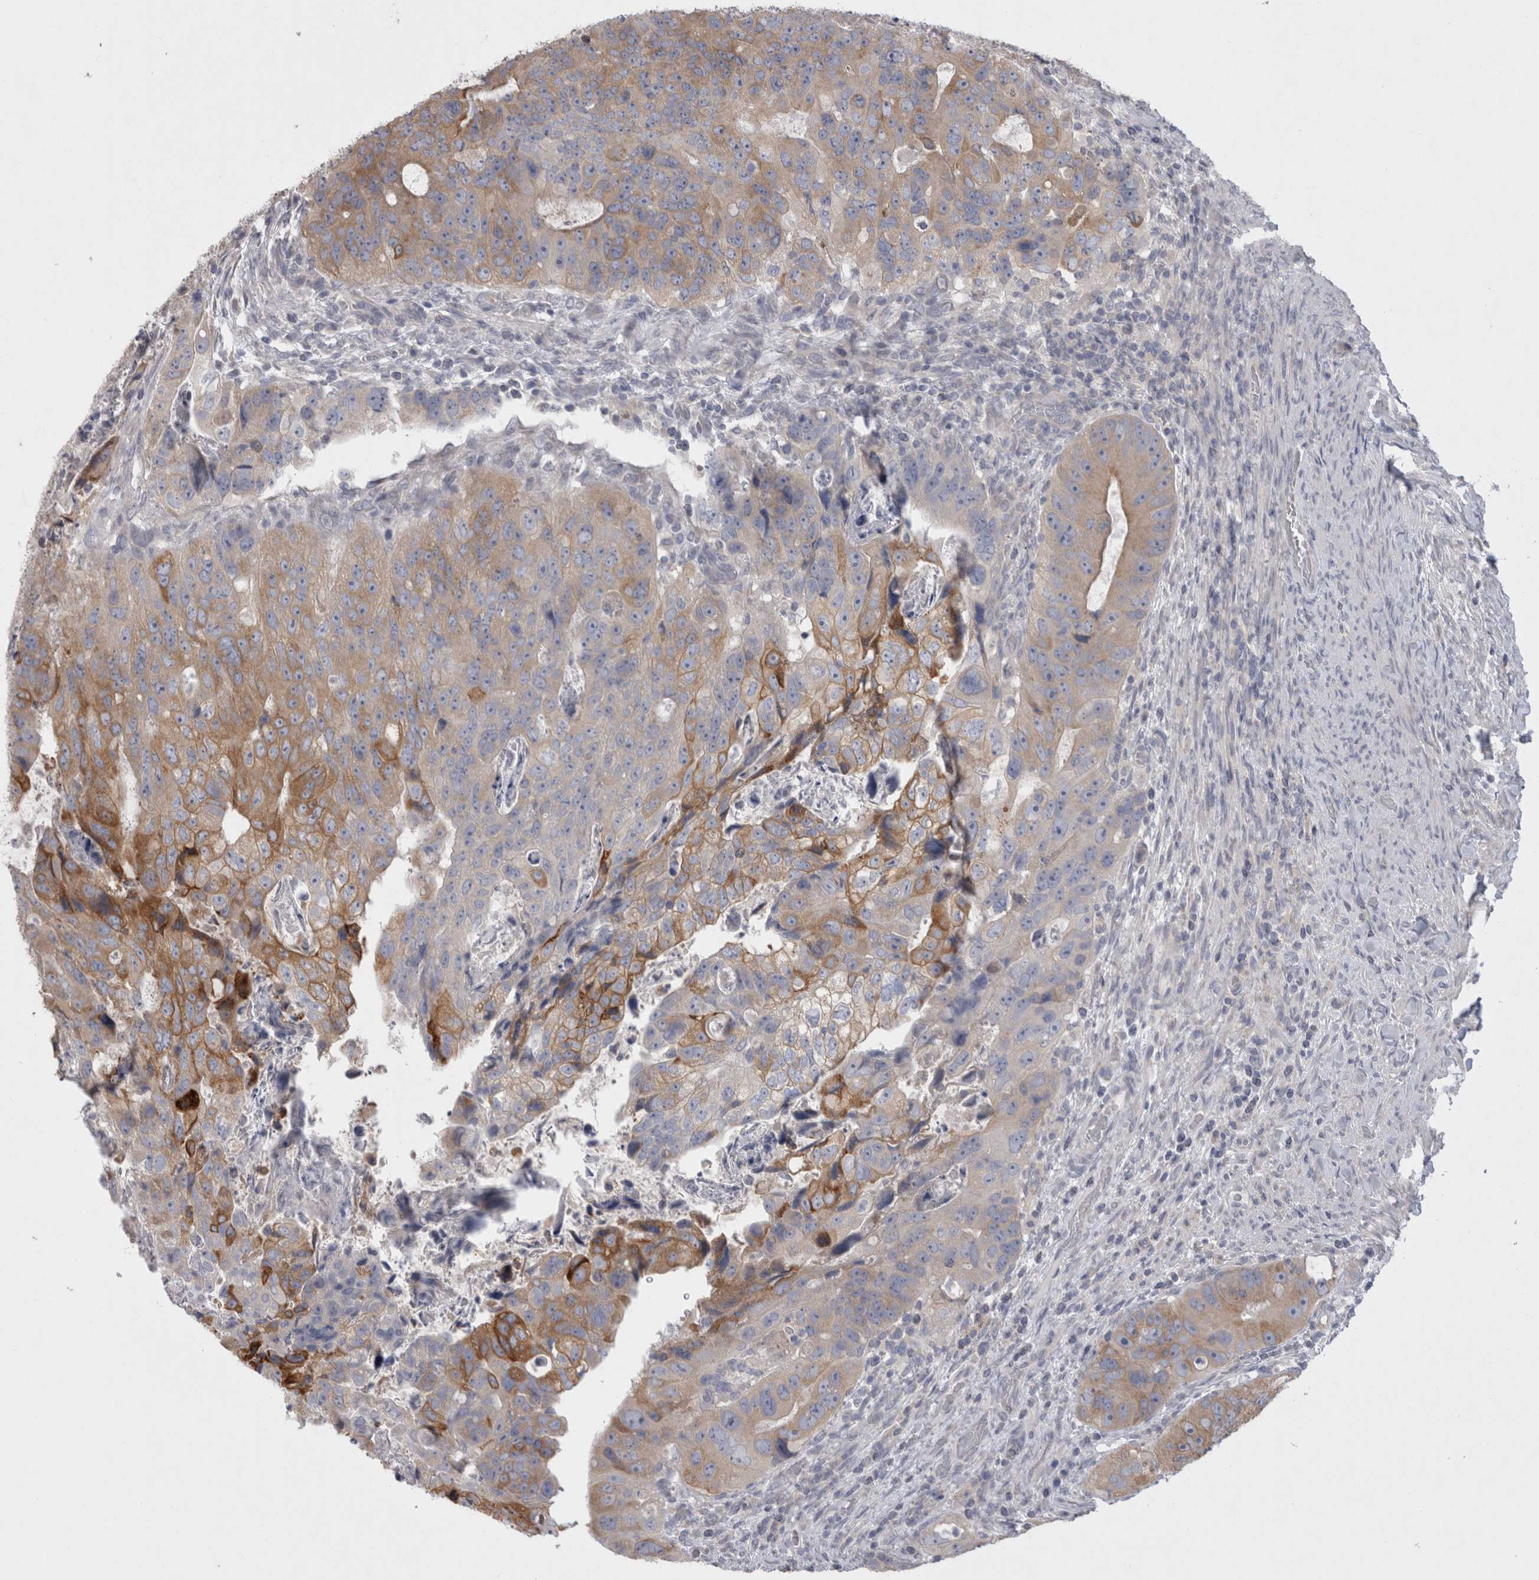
{"staining": {"intensity": "moderate", "quantity": "25%-75%", "location": "cytoplasmic/membranous"}, "tissue": "colorectal cancer", "cell_type": "Tumor cells", "image_type": "cancer", "snomed": [{"axis": "morphology", "description": "Adenocarcinoma, NOS"}, {"axis": "topography", "description": "Rectum"}], "caption": "IHC micrograph of human adenocarcinoma (colorectal) stained for a protein (brown), which displays medium levels of moderate cytoplasmic/membranous staining in approximately 25%-75% of tumor cells.", "gene": "LRRC40", "patient": {"sex": "male", "age": 59}}